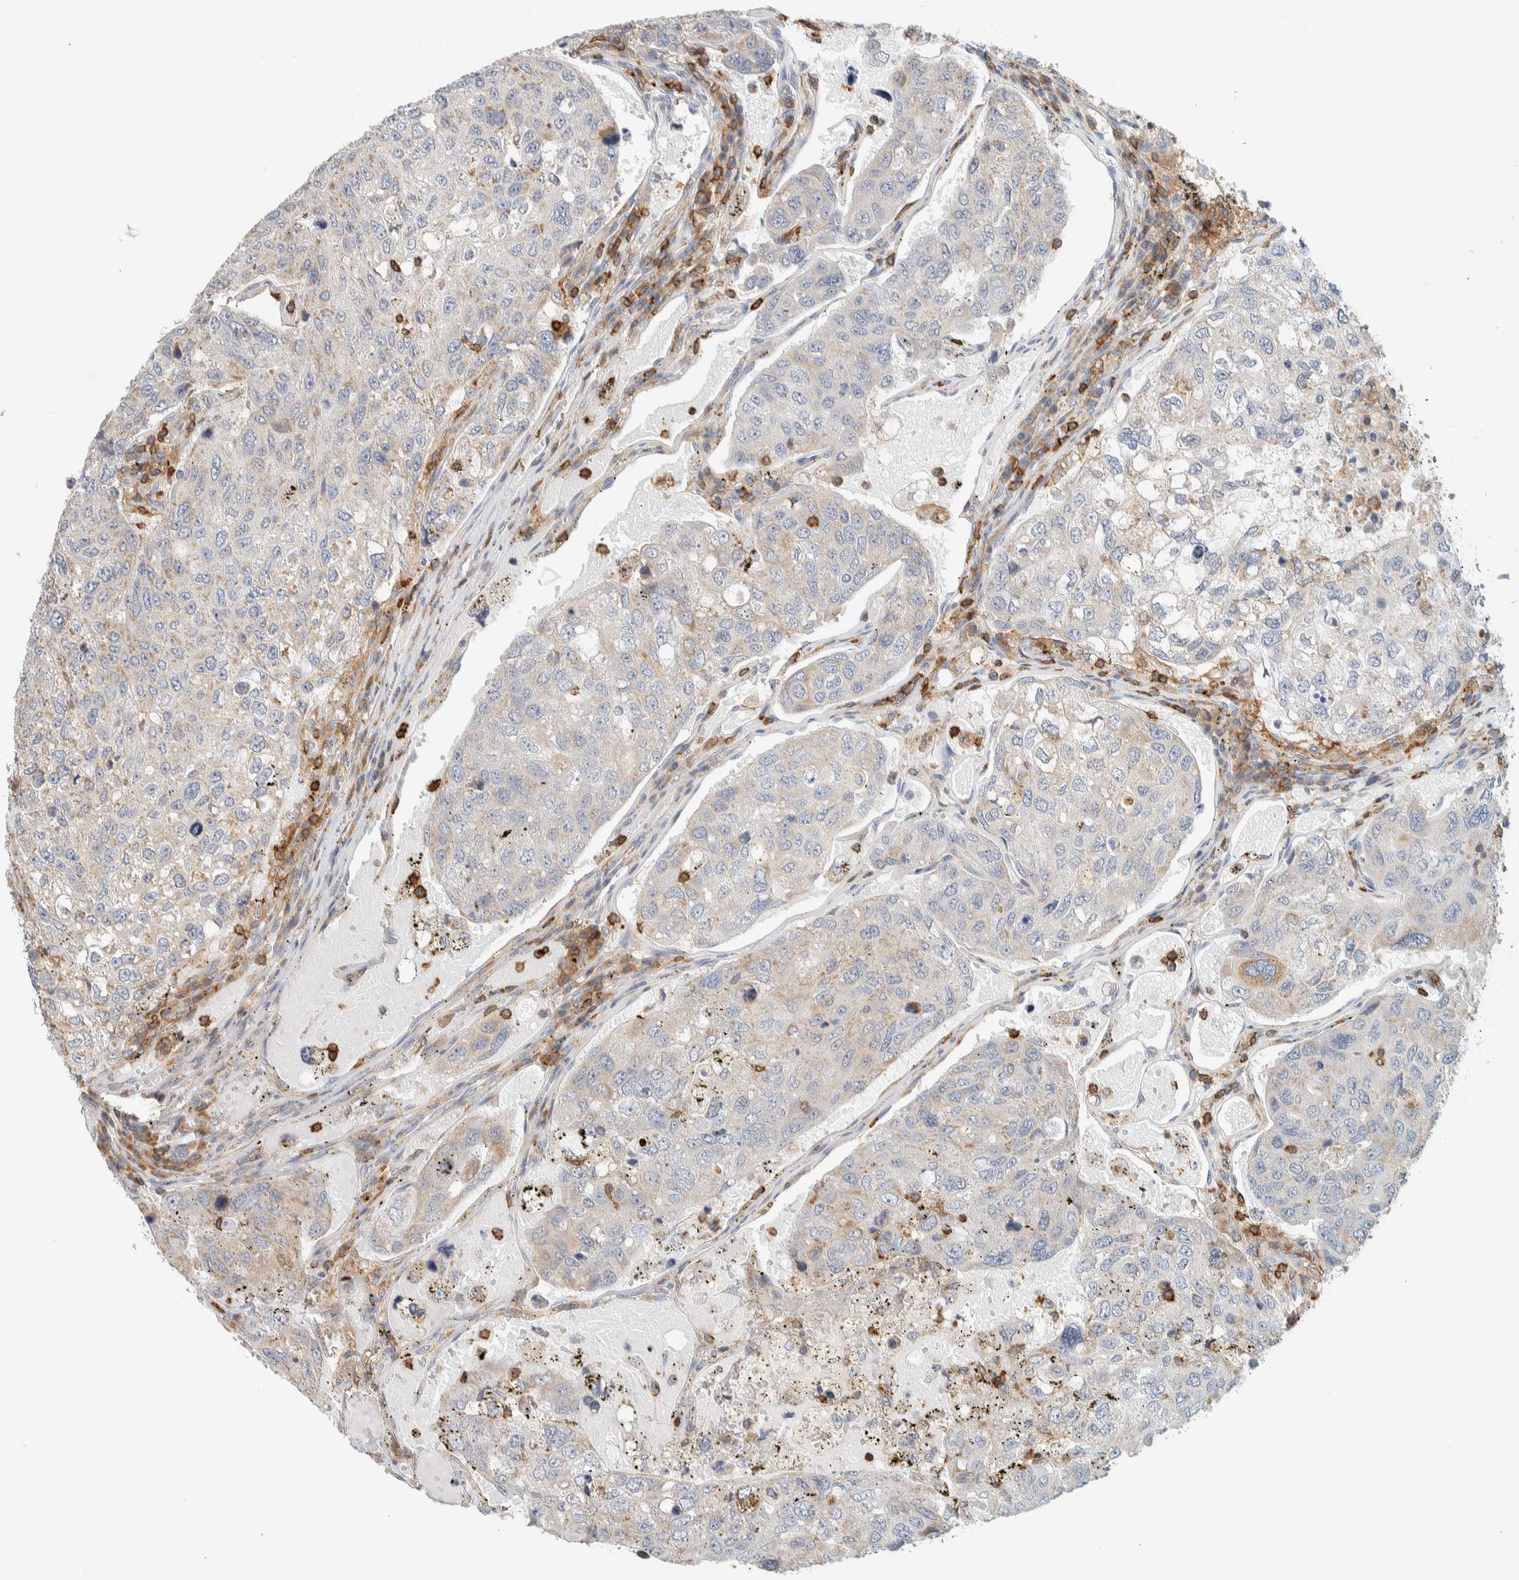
{"staining": {"intensity": "negative", "quantity": "none", "location": "none"}, "tissue": "urothelial cancer", "cell_type": "Tumor cells", "image_type": "cancer", "snomed": [{"axis": "morphology", "description": "Urothelial carcinoma, High grade"}, {"axis": "topography", "description": "Lymph node"}, {"axis": "topography", "description": "Urinary bladder"}], "caption": "An image of urothelial cancer stained for a protein shows no brown staining in tumor cells.", "gene": "CCDC57", "patient": {"sex": "male", "age": 51}}